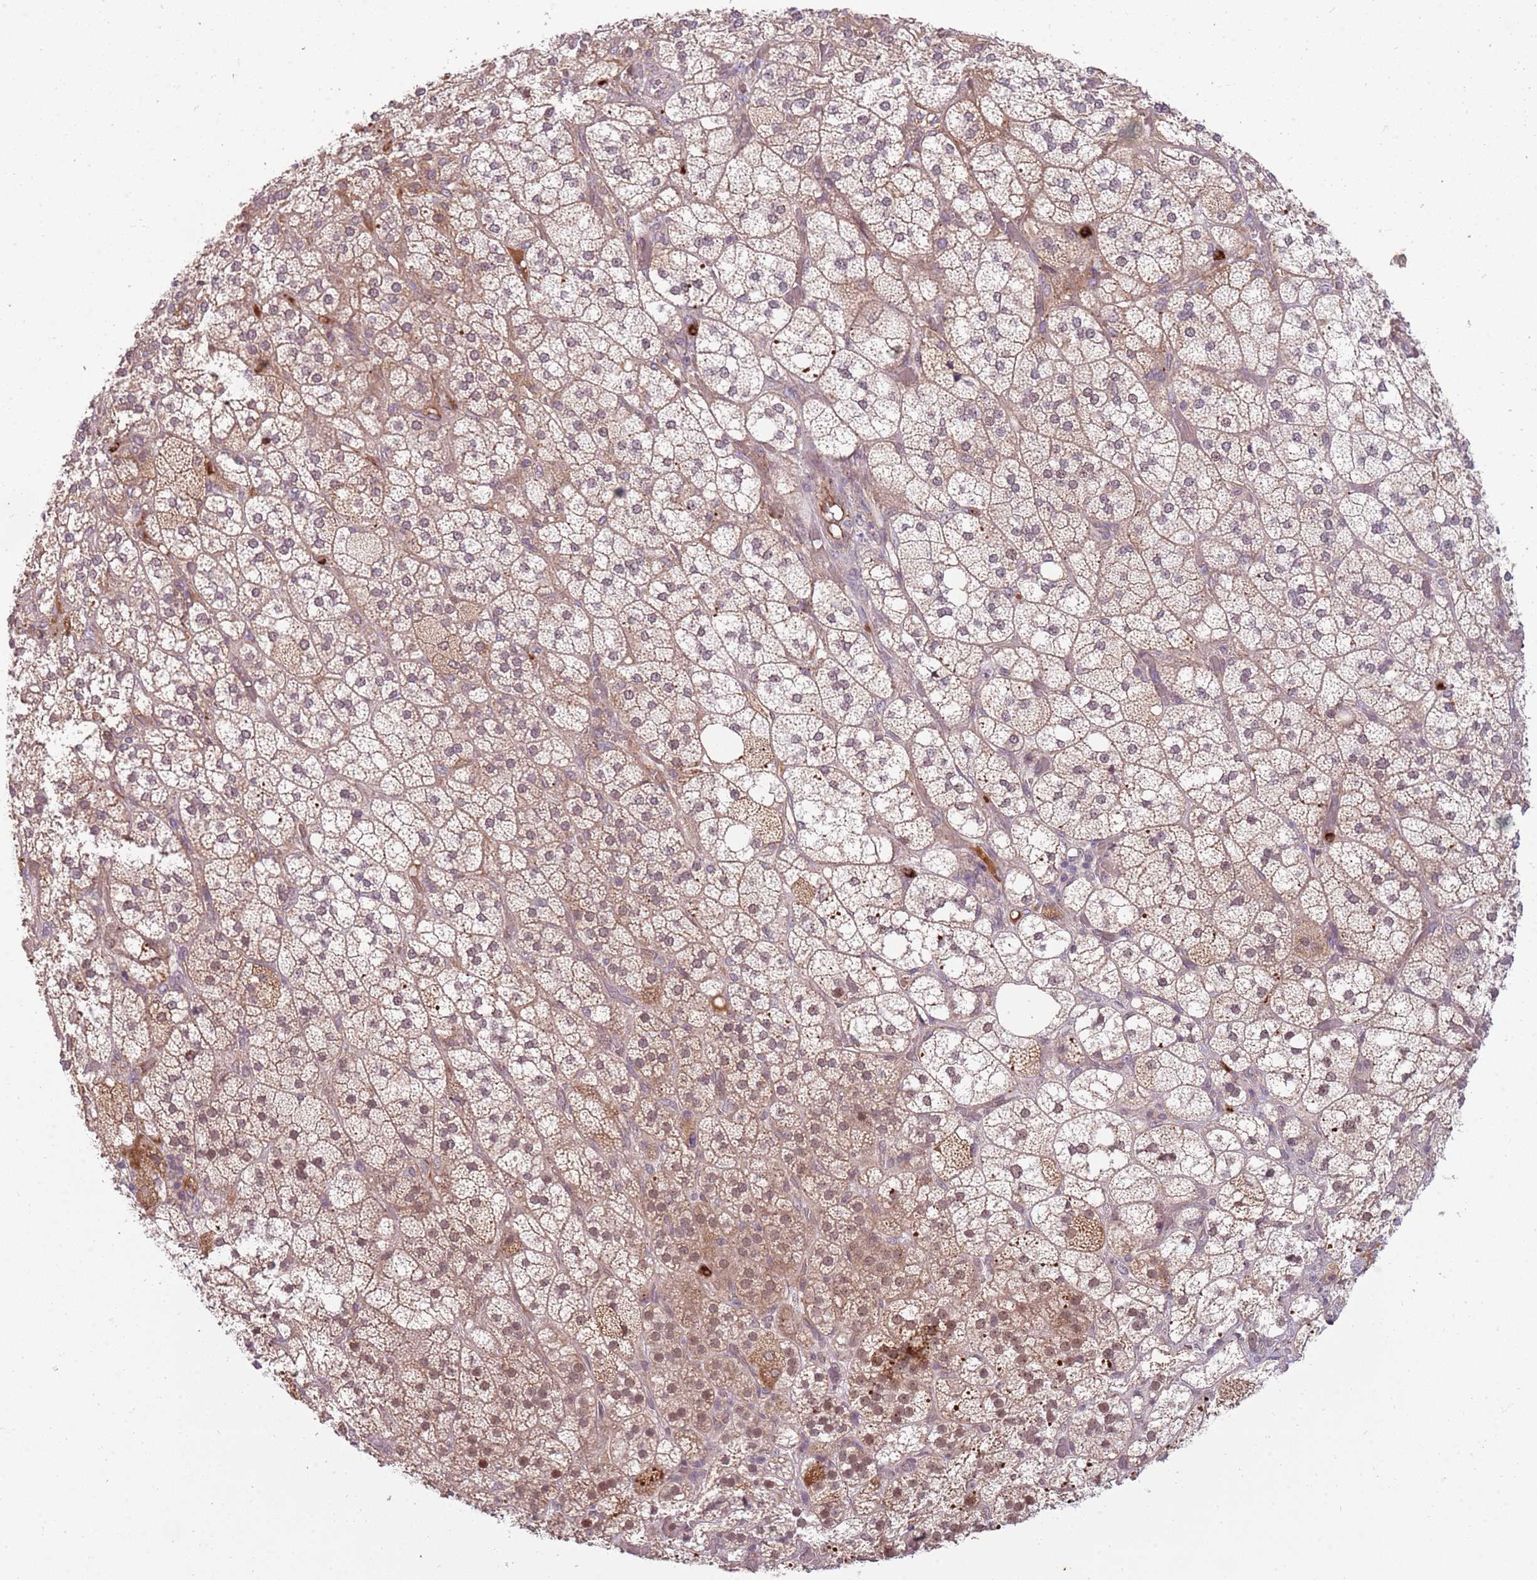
{"staining": {"intensity": "moderate", "quantity": "25%-75%", "location": "cytoplasmic/membranous,nuclear"}, "tissue": "adrenal gland", "cell_type": "Glandular cells", "image_type": "normal", "snomed": [{"axis": "morphology", "description": "Normal tissue, NOS"}, {"axis": "topography", "description": "Adrenal gland"}], "caption": "A high-resolution photomicrograph shows immunohistochemistry staining of unremarkable adrenal gland, which displays moderate cytoplasmic/membranous,nuclear positivity in about 25%-75% of glandular cells.", "gene": "NBPF4", "patient": {"sex": "male", "age": 61}}